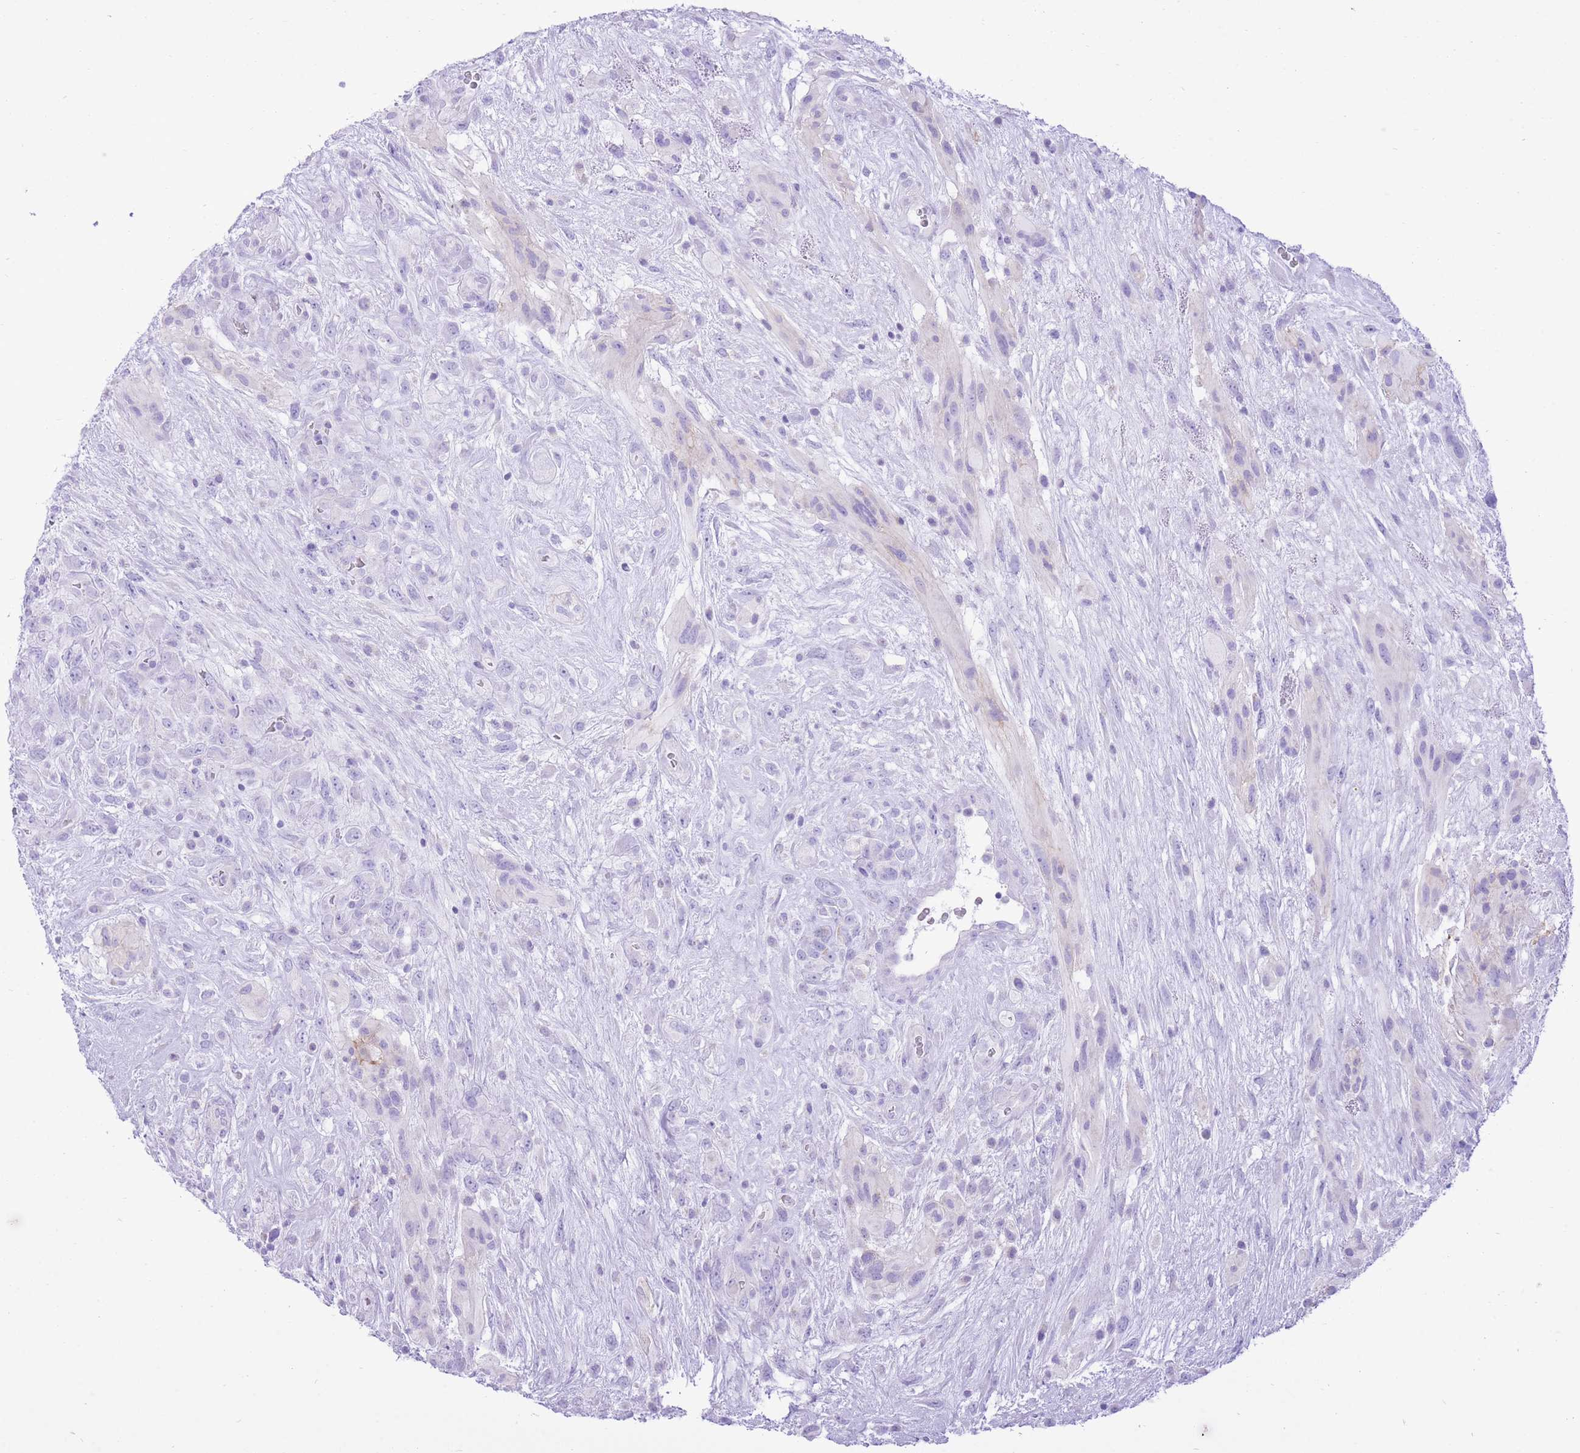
{"staining": {"intensity": "negative", "quantity": "none", "location": "none"}, "tissue": "glioma", "cell_type": "Tumor cells", "image_type": "cancer", "snomed": [{"axis": "morphology", "description": "Glioma, malignant, High grade"}, {"axis": "topography", "description": "Brain"}], "caption": "IHC photomicrograph of malignant glioma (high-grade) stained for a protein (brown), which demonstrates no expression in tumor cells.", "gene": "SLC4A4", "patient": {"sex": "male", "age": 61}}